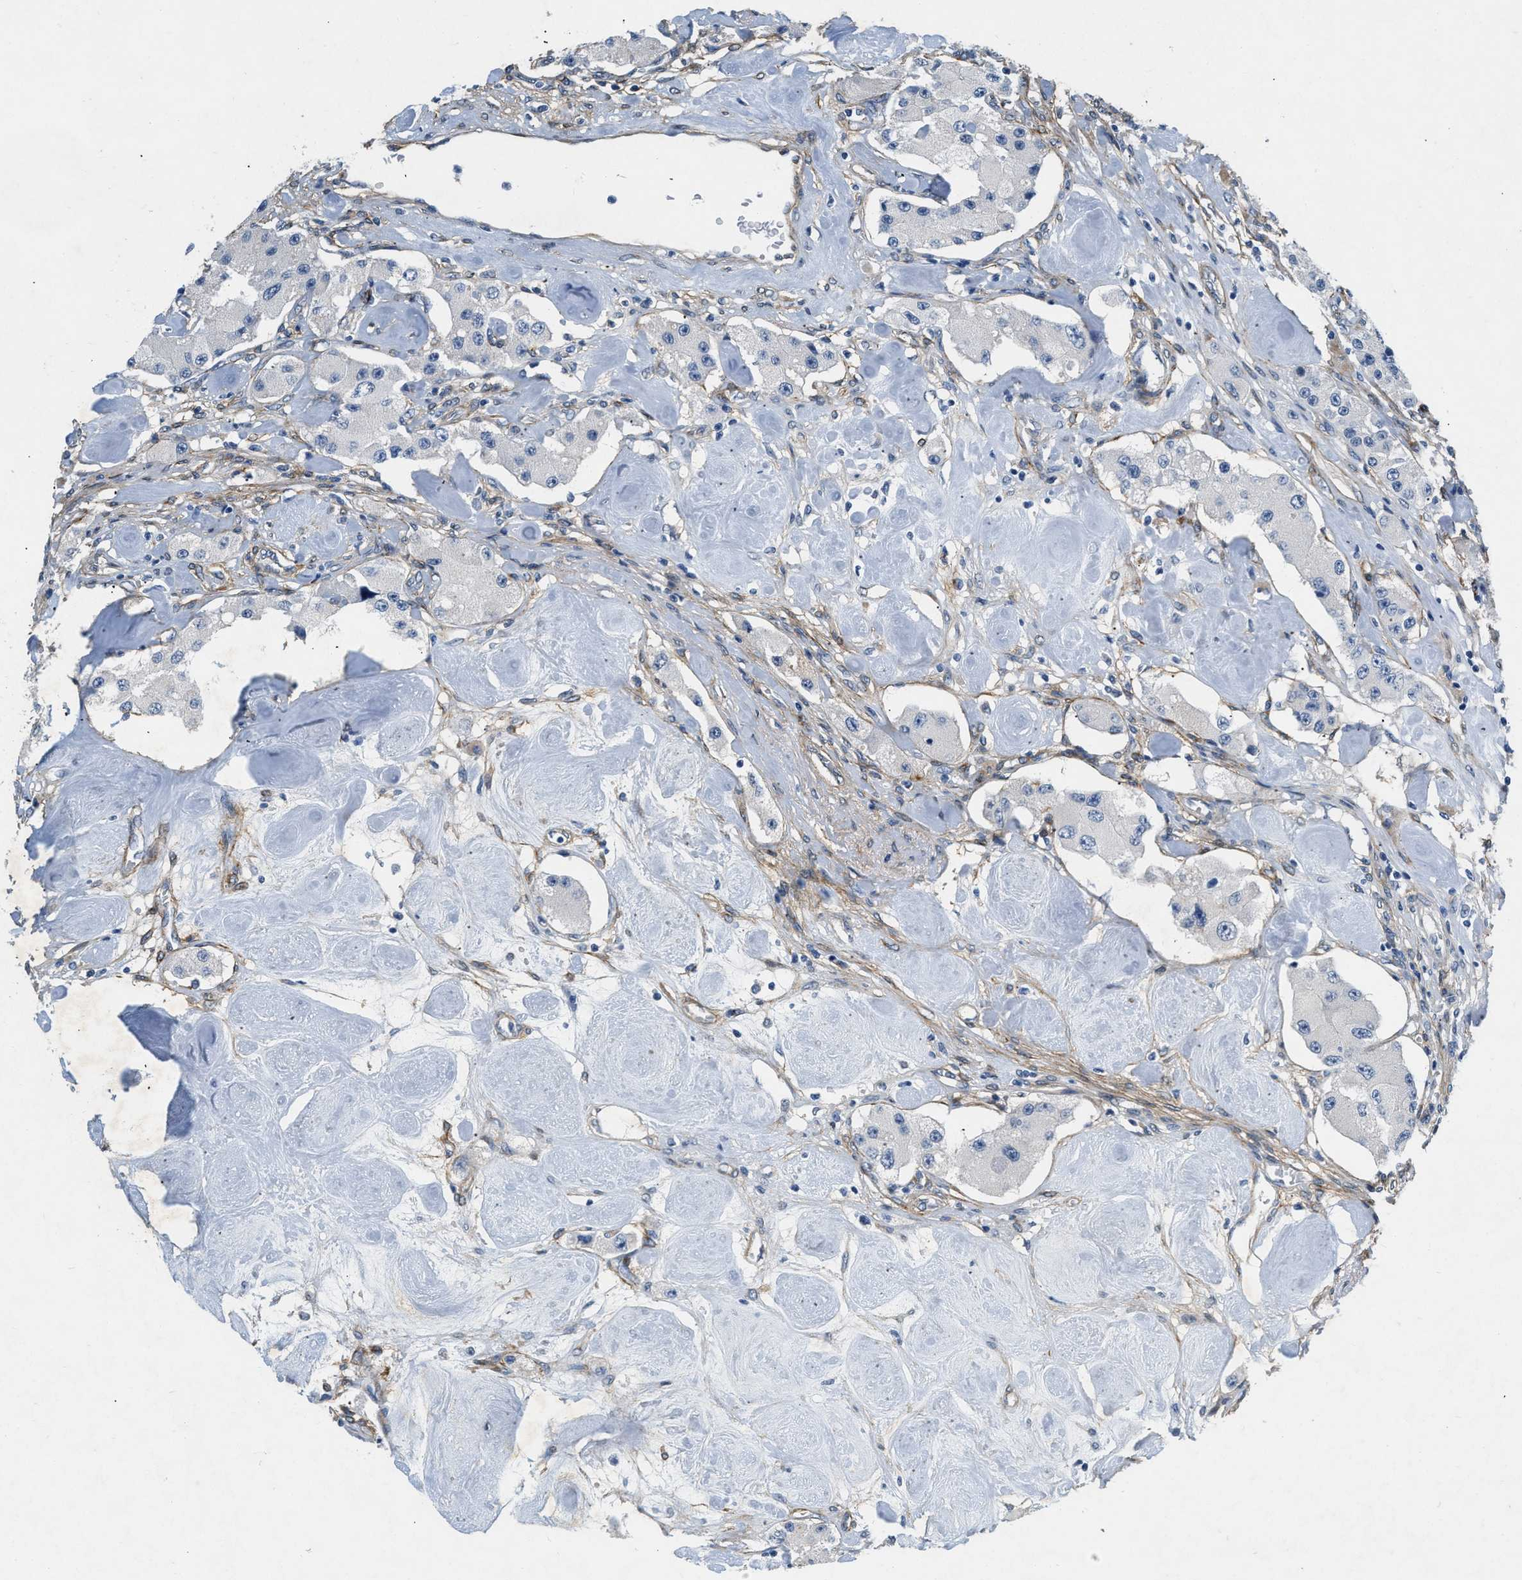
{"staining": {"intensity": "negative", "quantity": "none", "location": "none"}, "tissue": "carcinoid", "cell_type": "Tumor cells", "image_type": "cancer", "snomed": [{"axis": "morphology", "description": "Carcinoid, malignant, NOS"}, {"axis": "topography", "description": "Pancreas"}], "caption": "Carcinoid (malignant) stained for a protein using IHC shows no expression tumor cells.", "gene": "PDGFRA", "patient": {"sex": "male", "age": 41}}